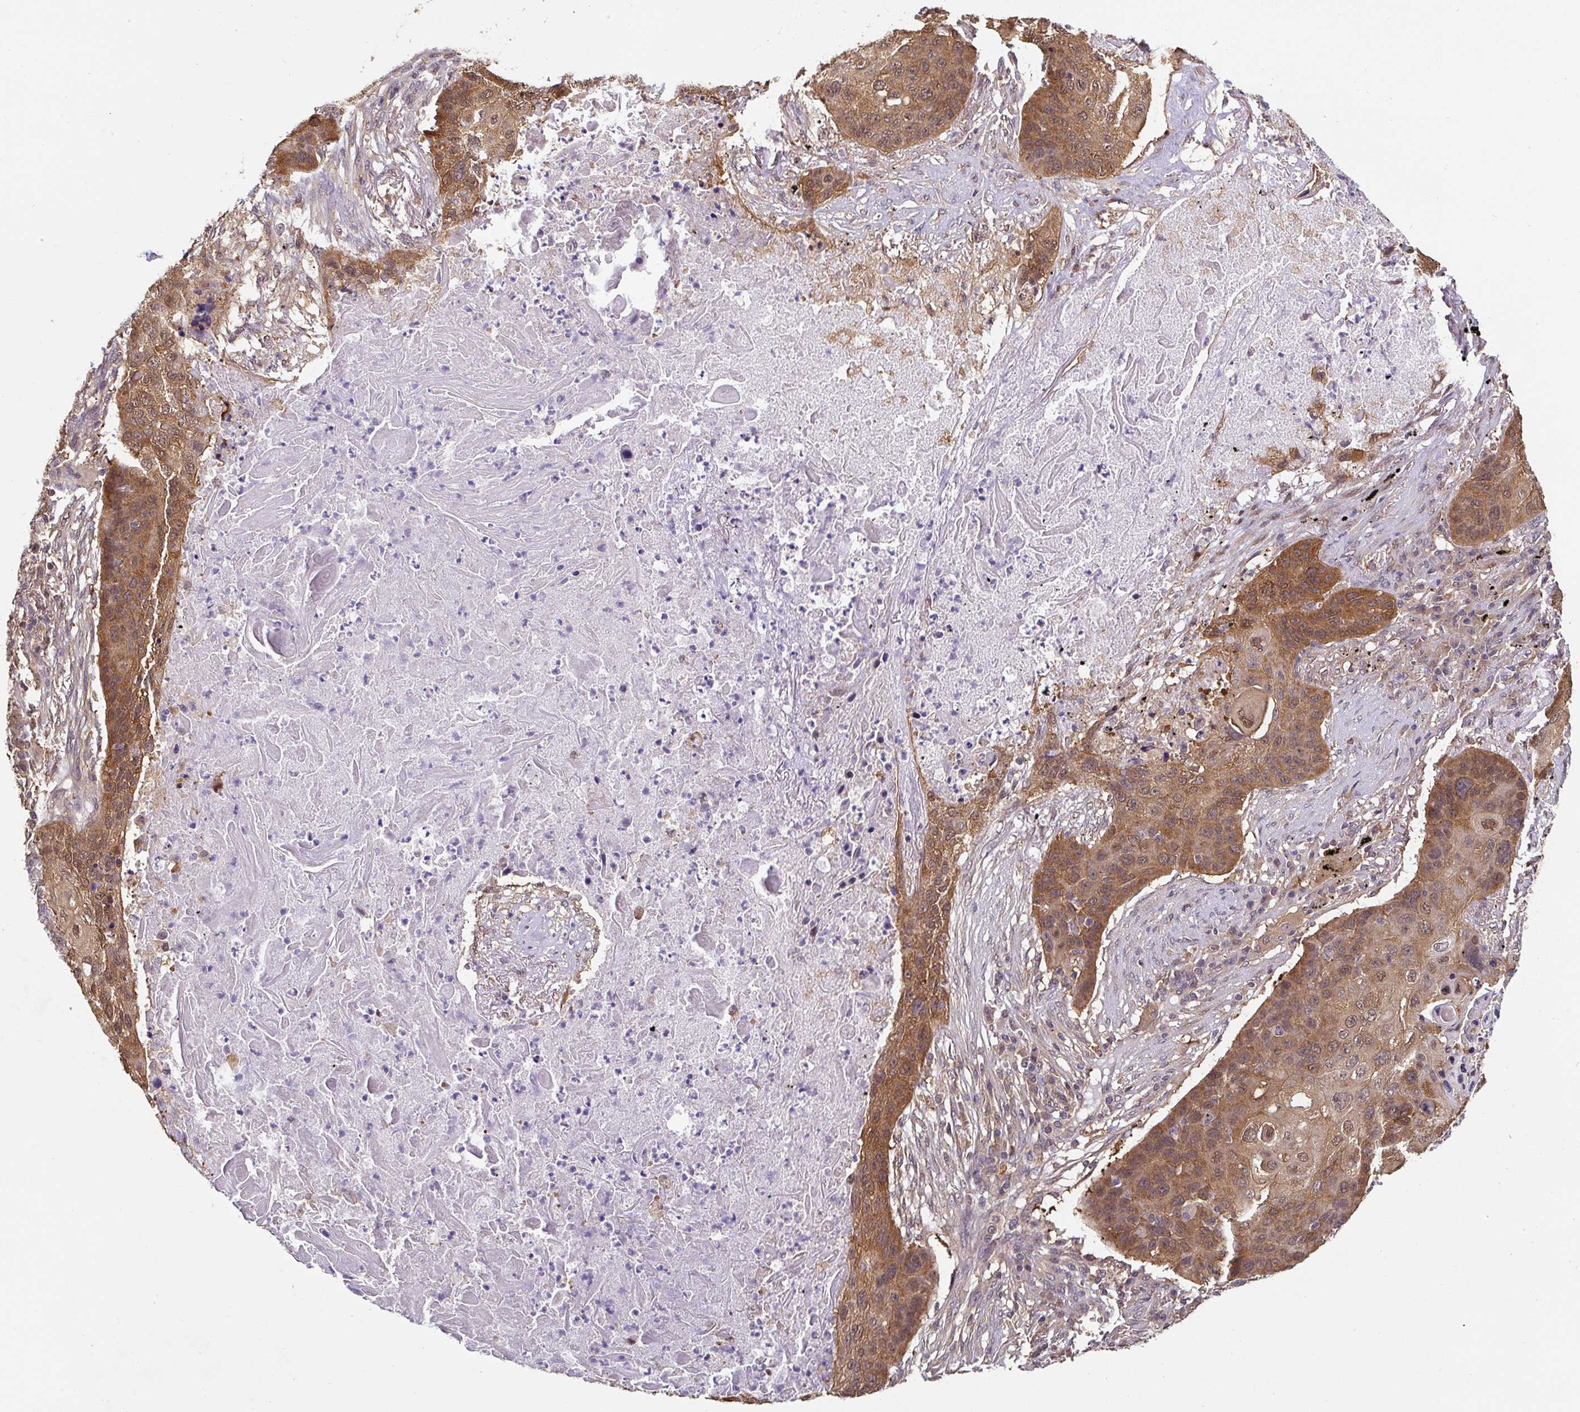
{"staining": {"intensity": "moderate", "quantity": ">75%", "location": "cytoplasmic/membranous"}, "tissue": "lung cancer", "cell_type": "Tumor cells", "image_type": "cancer", "snomed": [{"axis": "morphology", "description": "Squamous cell carcinoma, NOS"}, {"axis": "topography", "description": "Lung"}], "caption": "The immunohistochemical stain highlights moderate cytoplasmic/membranous positivity in tumor cells of lung cancer (squamous cell carcinoma) tissue.", "gene": "ST13", "patient": {"sex": "female", "age": 63}}